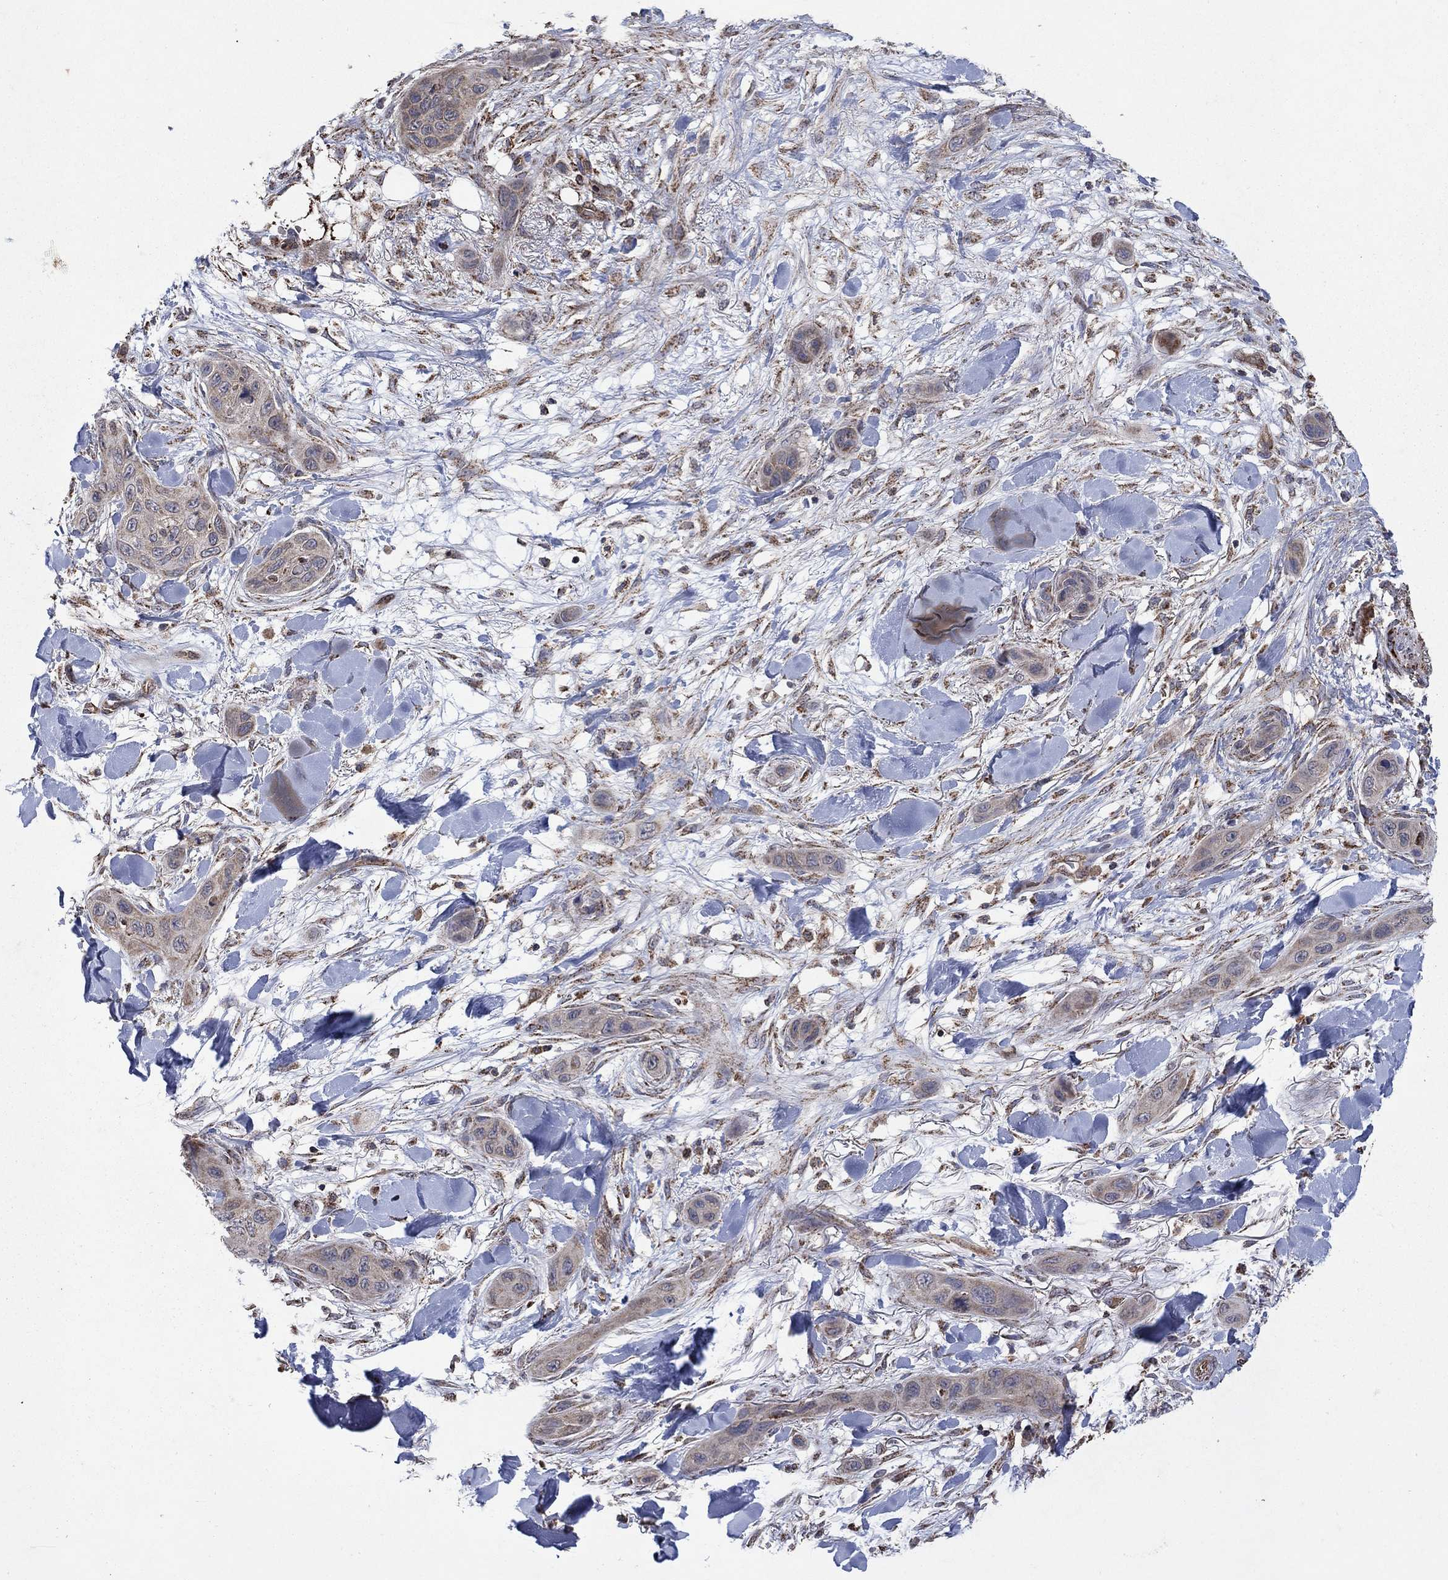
{"staining": {"intensity": "weak", "quantity": "25%-75%", "location": "cytoplasmic/membranous"}, "tissue": "skin cancer", "cell_type": "Tumor cells", "image_type": "cancer", "snomed": [{"axis": "morphology", "description": "Squamous cell carcinoma, NOS"}, {"axis": "topography", "description": "Skin"}], "caption": "Skin squamous cell carcinoma stained with DAB immunohistochemistry reveals low levels of weak cytoplasmic/membranous staining in approximately 25%-75% of tumor cells. (brown staining indicates protein expression, while blue staining denotes nuclei).", "gene": "DPH1", "patient": {"sex": "male", "age": 78}}